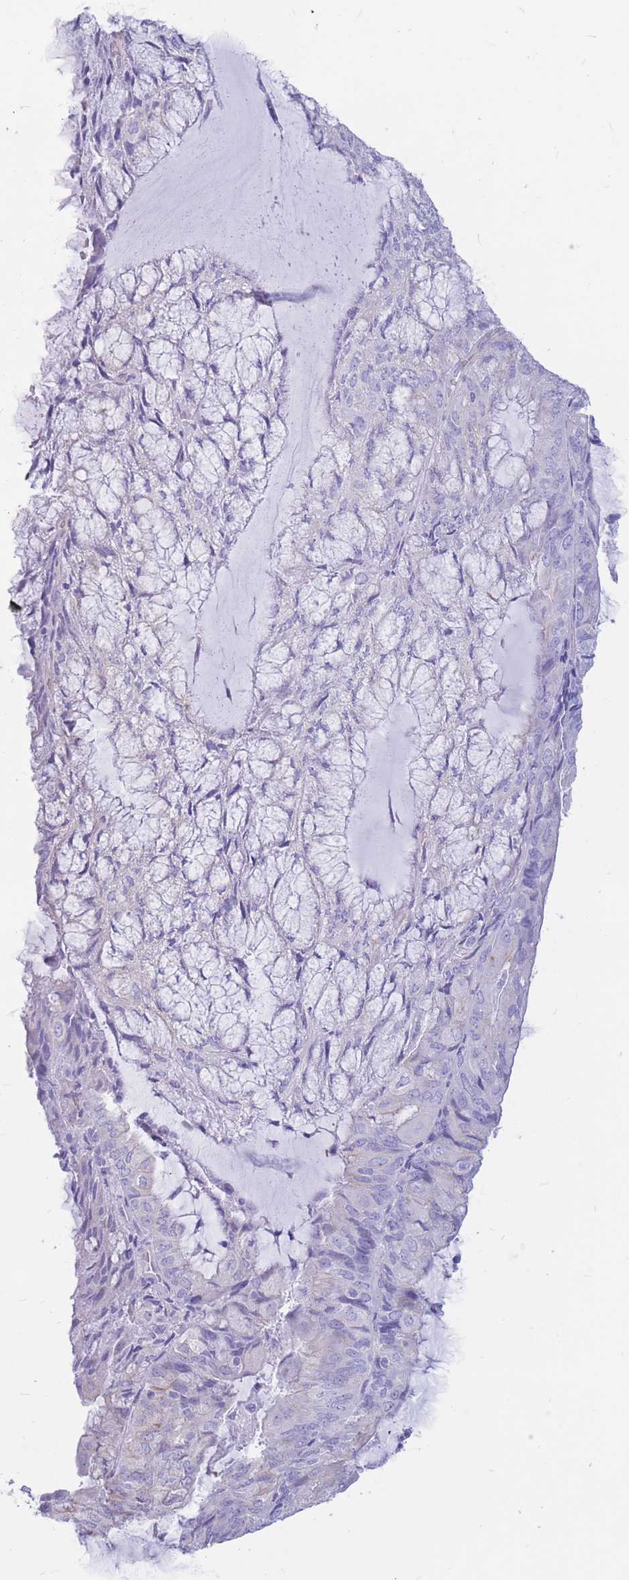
{"staining": {"intensity": "negative", "quantity": "none", "location": "none"}, "tissue": "endometrial cancer", "cell_type": "Tumor cells", "image_type": "cancer", "snomed": [{"axis": "morphology", "description": "Adenocarcinoma, NOS"}, {"axis": "topography", "description": "Endometrium"}], "caption": "Endometrial cancer was stained to show a protein in brown. There is no significant expression in tumor cells. (Brightfield microscopy of DAB IHC at high magnification).", "gene": "ADD2", "patient": {"sex": "female", "age": 81}}